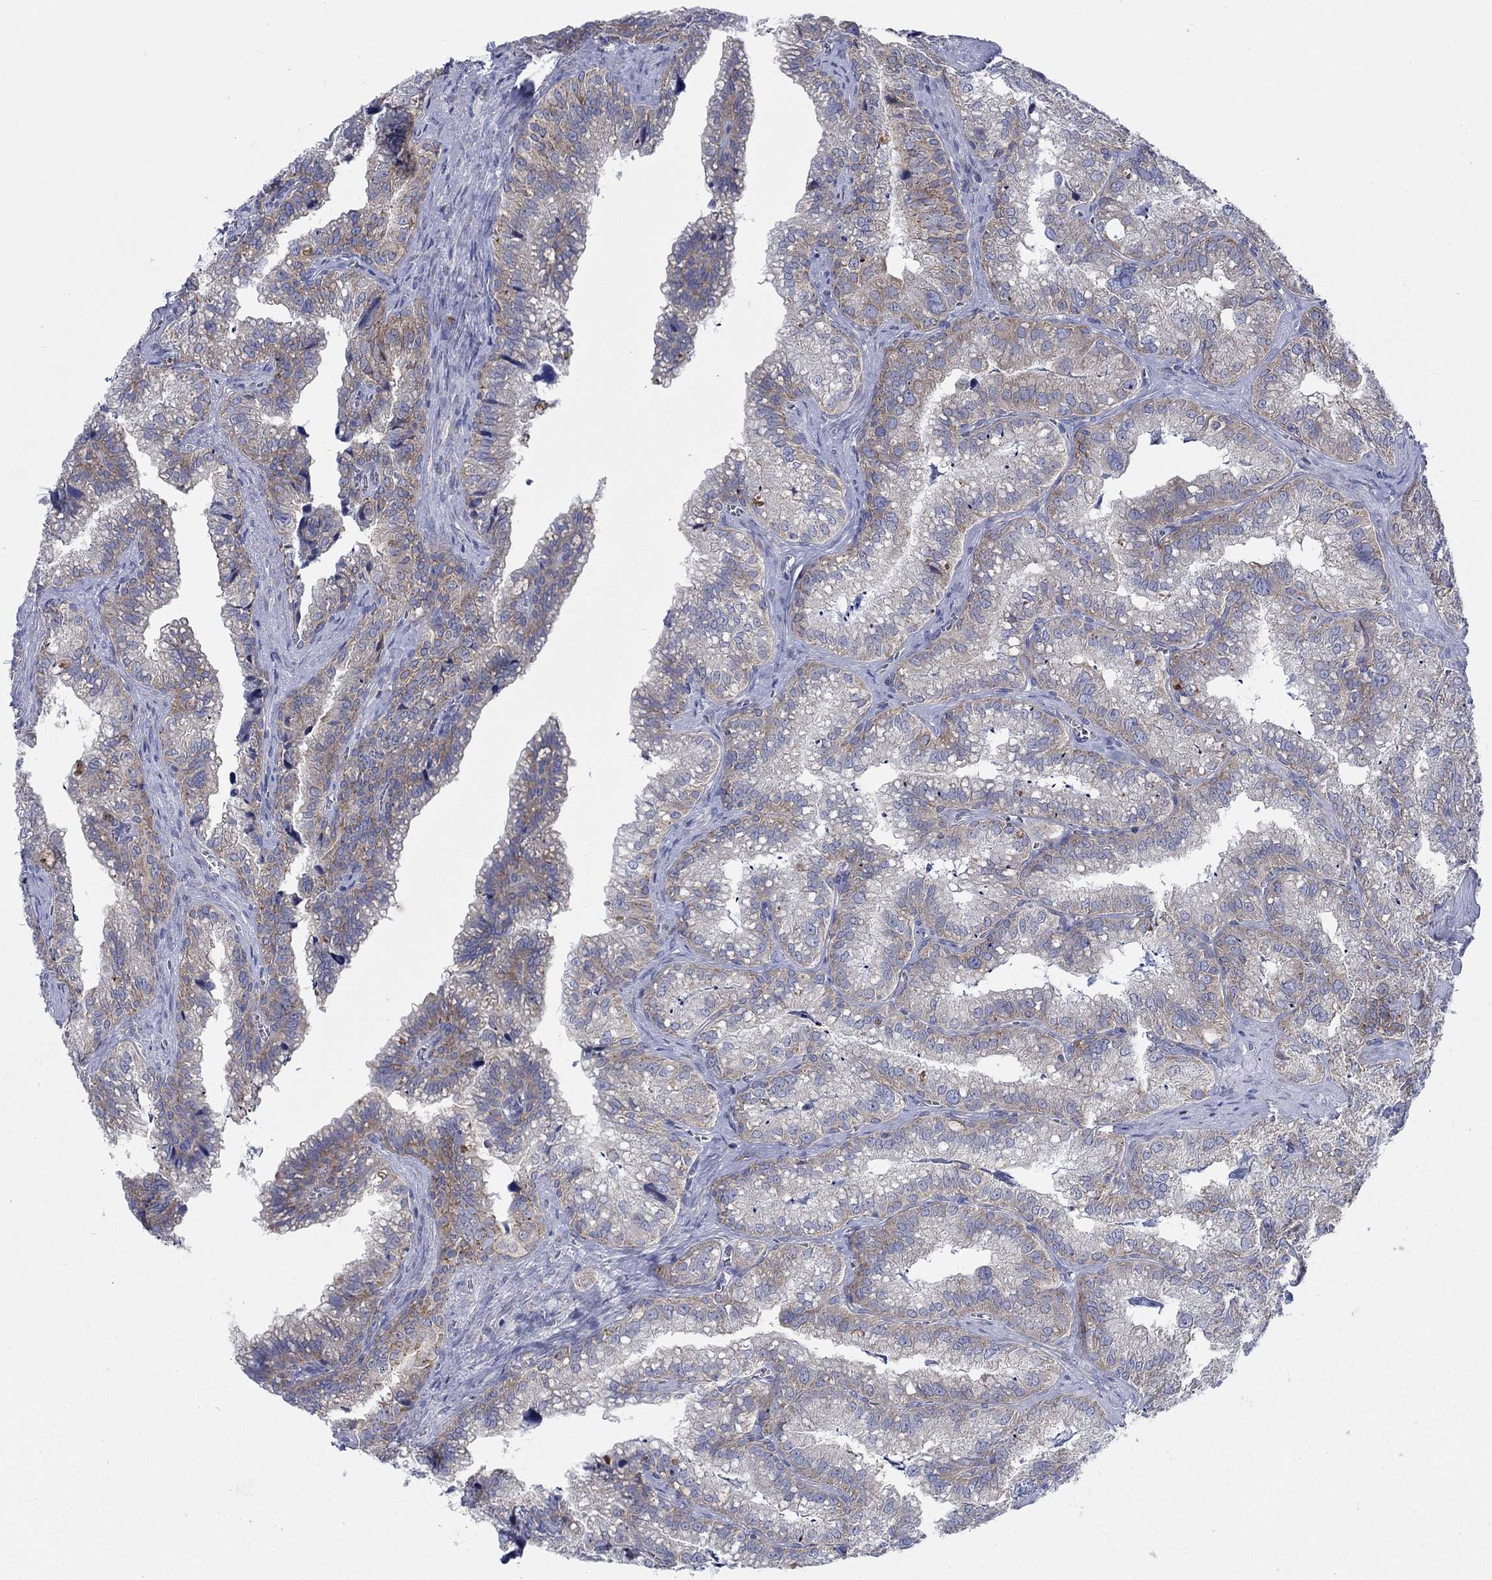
{"staining": {"intensity": "weak", "quantity": "25%-75%", "location": "cytoplasmic/membranous"}, "tissue": "seminal vesicle", "cell_type": "Glandular cells", "image_type": "normal", "snomed": [{"axis": "morphology", "description": "Normal tissue, NOS"}, {"axis": "topography", "description": "Seminal veicle"}], "caption": "Glandular cells reveal low levels of weak cytoplasmic/membranous staining in about 25%-75% of cells in normal seminal vesicle.", "gene": "TMEM59", "patient": {"sex": "male", "age": 57}}